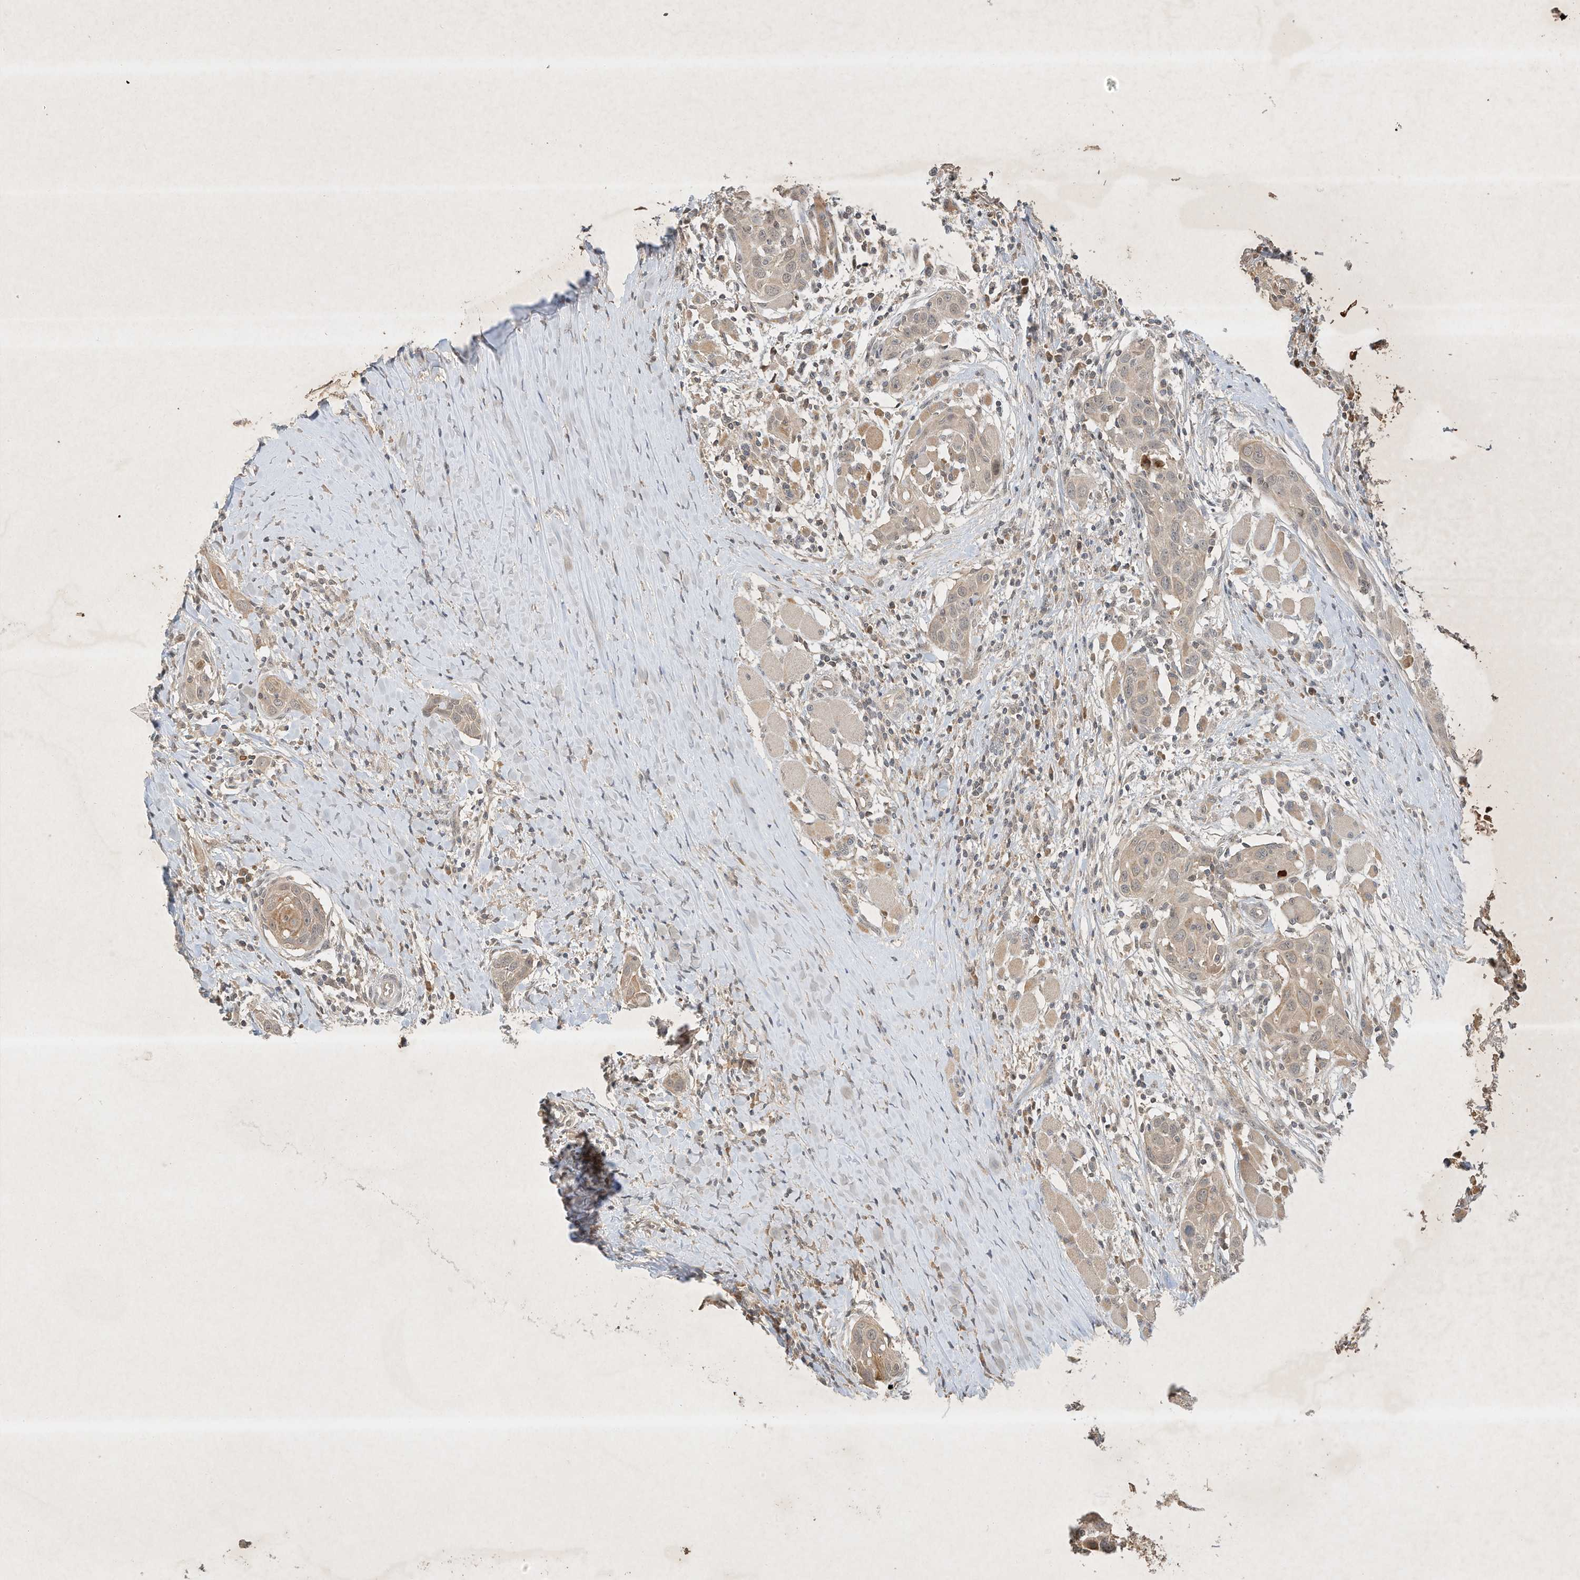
{"staining": {"intensity": "weak", "quantity": ">75%", "location": "cytoplasmic/membranous,nuclear"}, "tissue": "head and neck cancer", "cell_type": "Tumor cells", "image_type": "cancer", "snomed": [{"axis": "morphology", "description": "Squamous cell carcinoma, NOS"}, {"axis": "topography", "description": "Oral tissue"}, {"axis": "topography", "description": "Head-Neck"}], "caption": "Immunohistochemistry of head and neck cancer shows low levels of weak cytoplasmic/membranous and nuclear expression in approximately >75% of tumor cells.", "gene": "BTRC", "patient": {"sex": "female", "age": 50}}